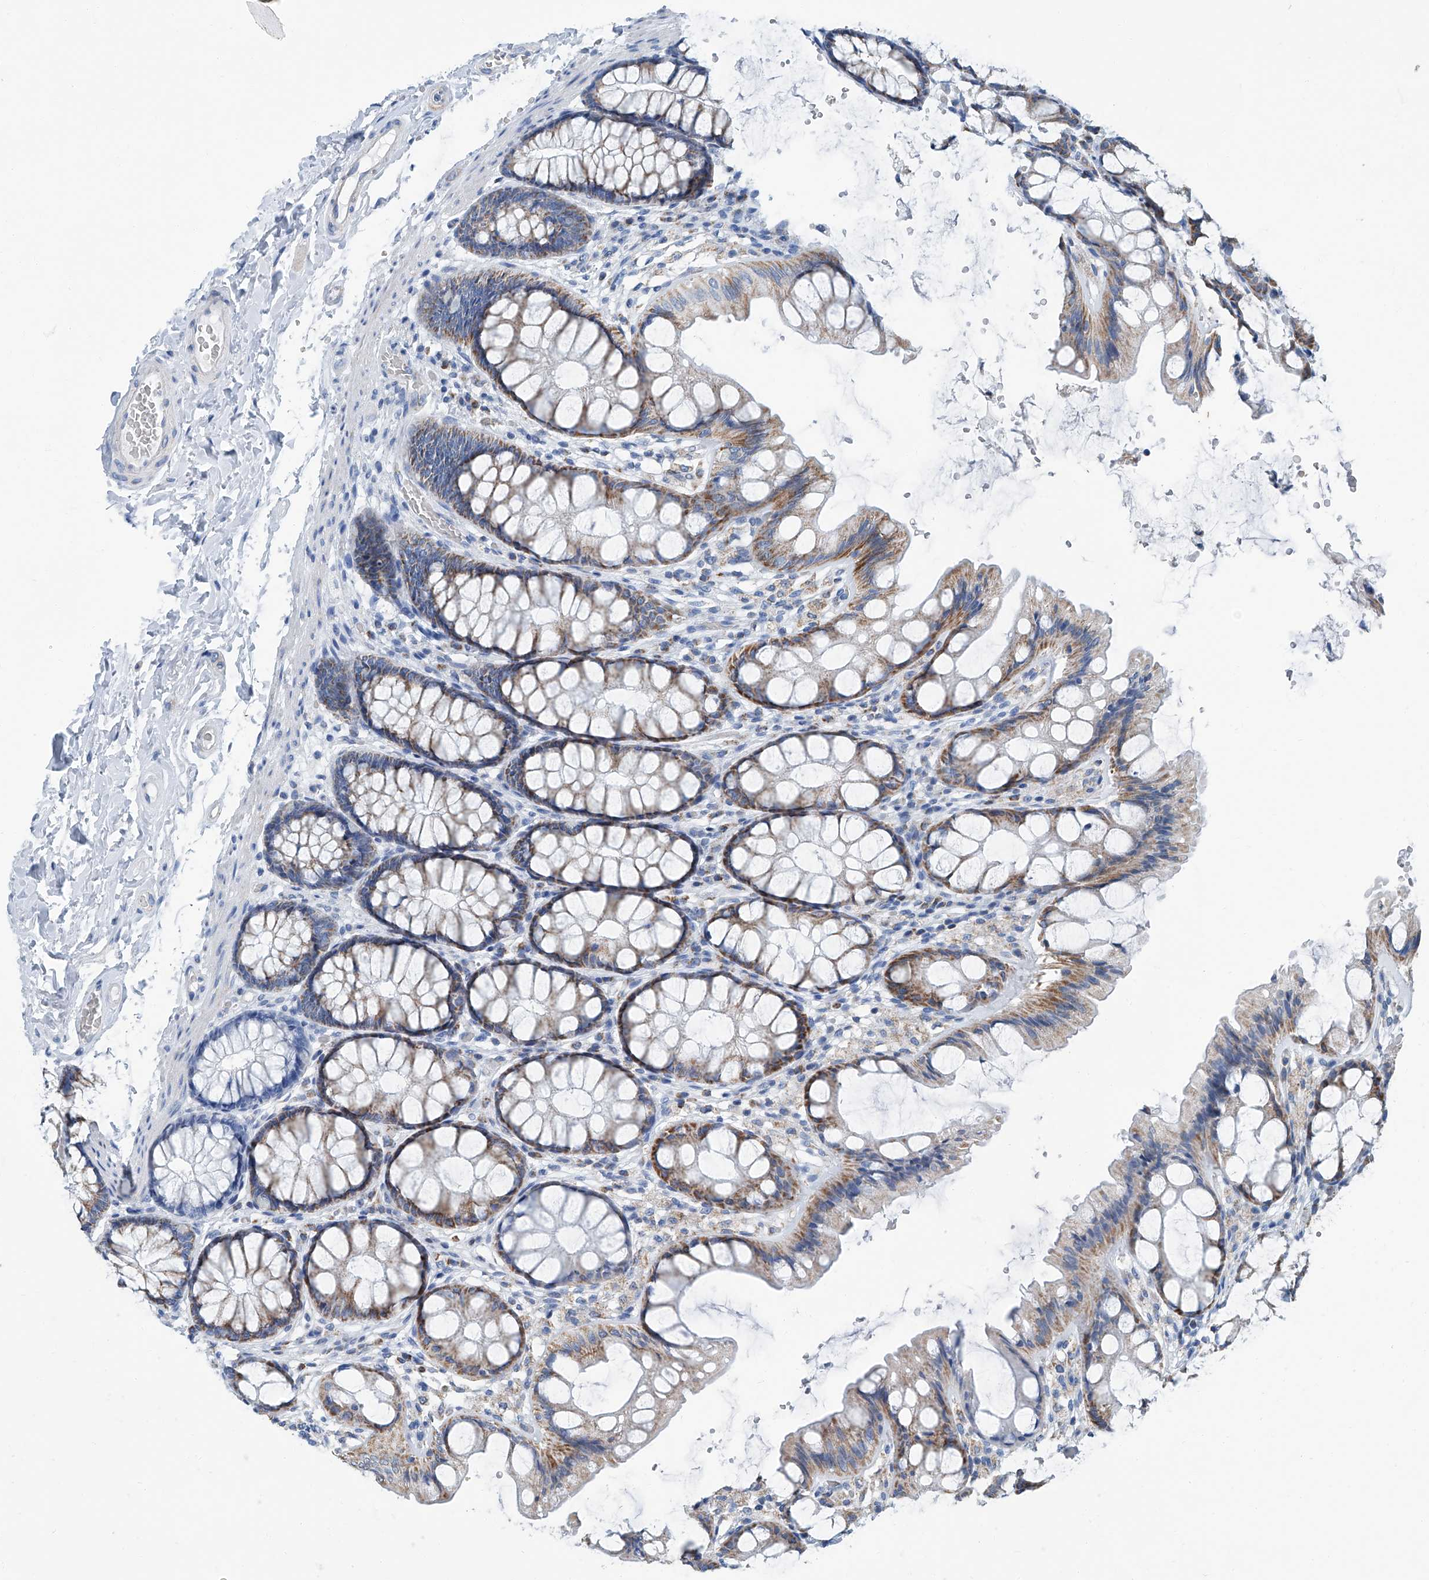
{"staining": {"intensity": "negative", "quantity": "none", "location": "none"}, "tissue": "colon", "cell_type": "Endothelial cells", "image_type": "normal", "snomed": [{"axis": "morphology", "description": "Normal tissue, NOS"}, {"axis": "topography", "description": "Colon"}], "caption": "An image of colon stained for a protein reveals no brown staining in endothelial cells. Nuclei are stained in blue.", "gene": "MT", "patient": {"sex": "male", "age": 47}}